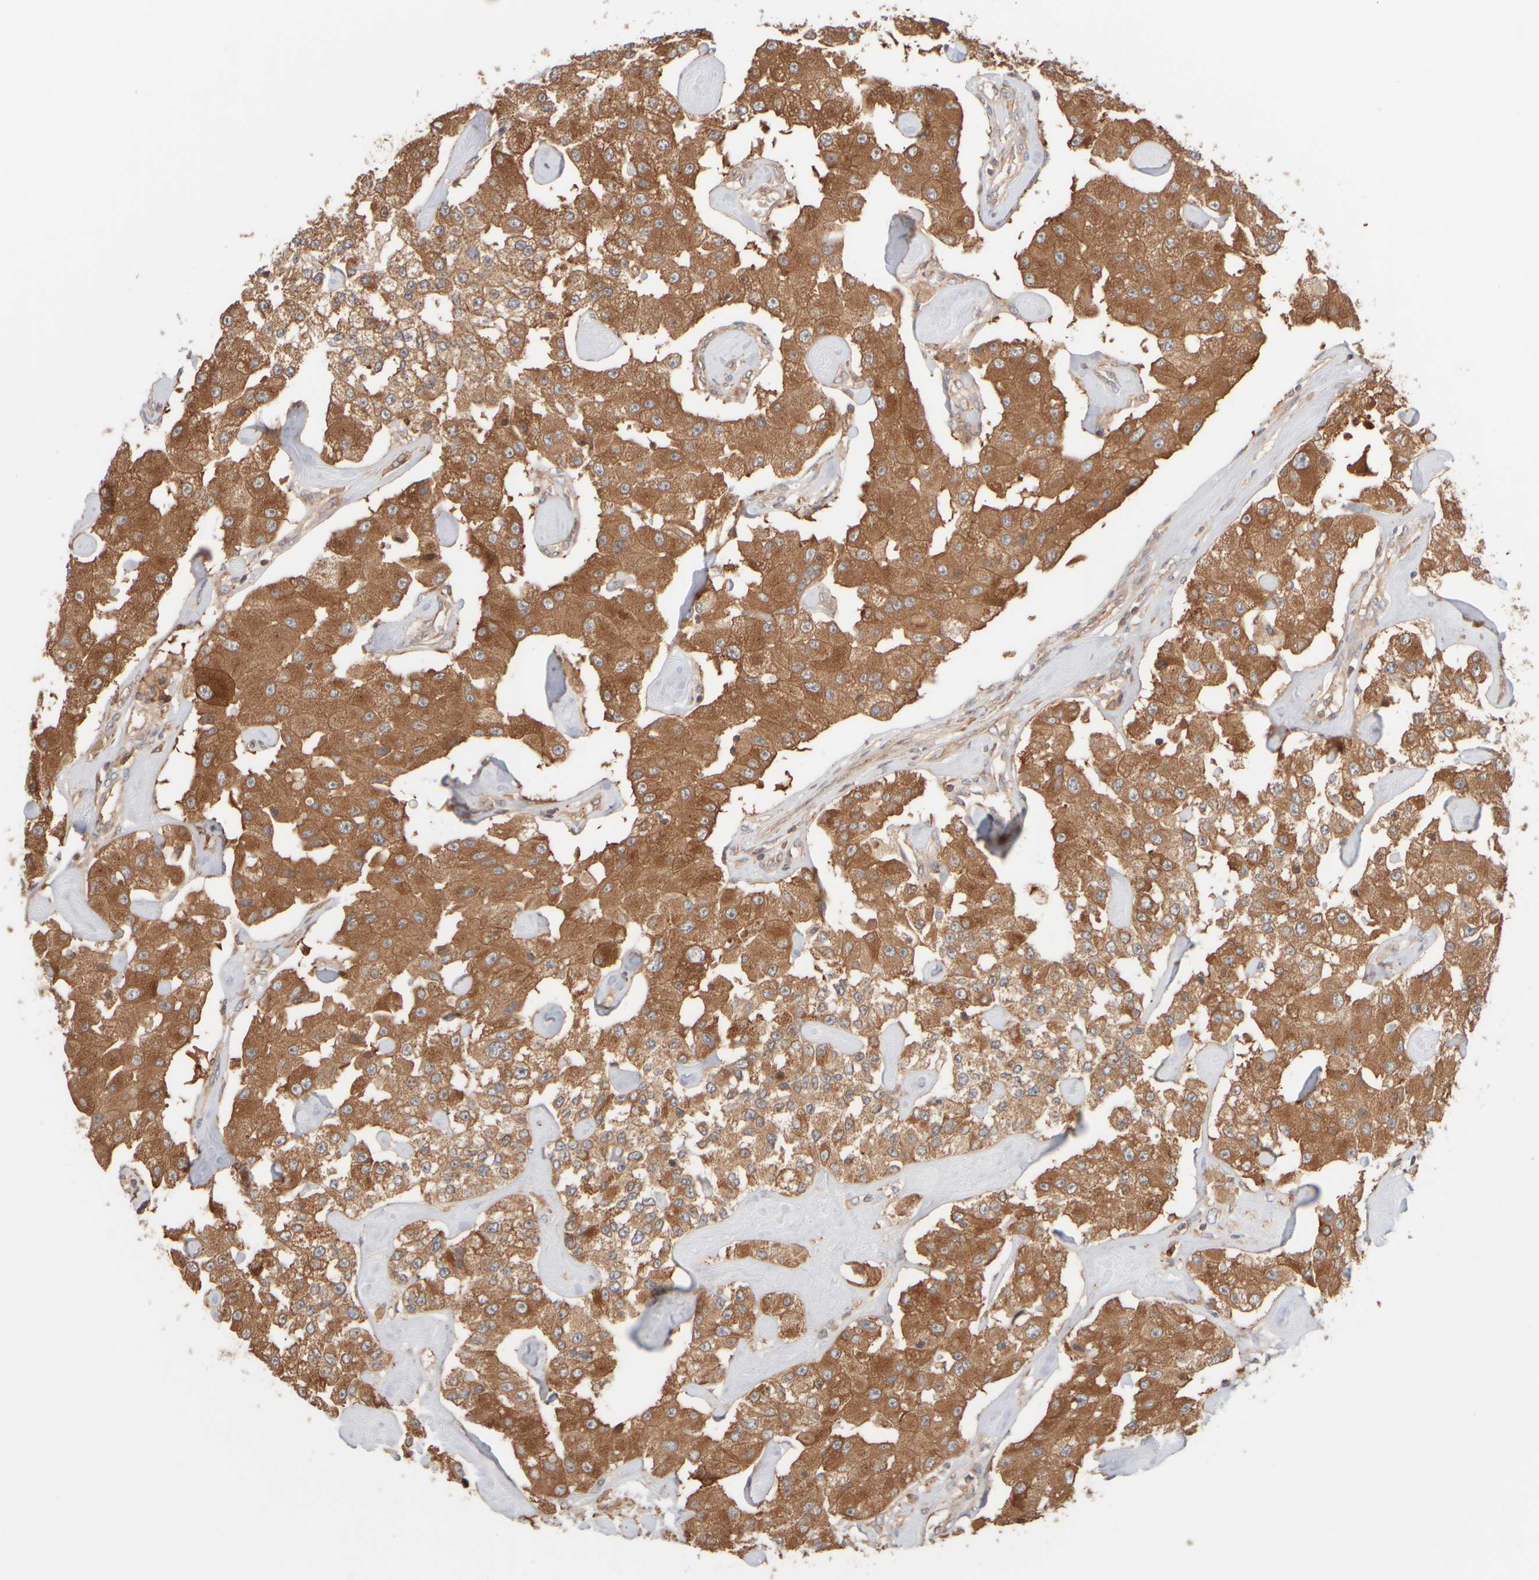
{"staining": {"intensity": "moderate", "quantity": ">75%", "location": "cytoplasmic/membranous"}, "tissue": "carcinoid", "cell_type": "Tumor cells", "image_type": "cancer", "snomed": [{"axis": "morphology", "description": "Carcinoid, malignant, NOS"}, {"axis": "topography", "description": "Pancreas"}], "caption": "The photomicrograph shows a brown stain indicating the presence of a protein in the cytoplasmic/membranous of tumor cells in malignant carcinoid.", "gene": "RABEP1", "patient": {"sex": "male", "age": 41}}